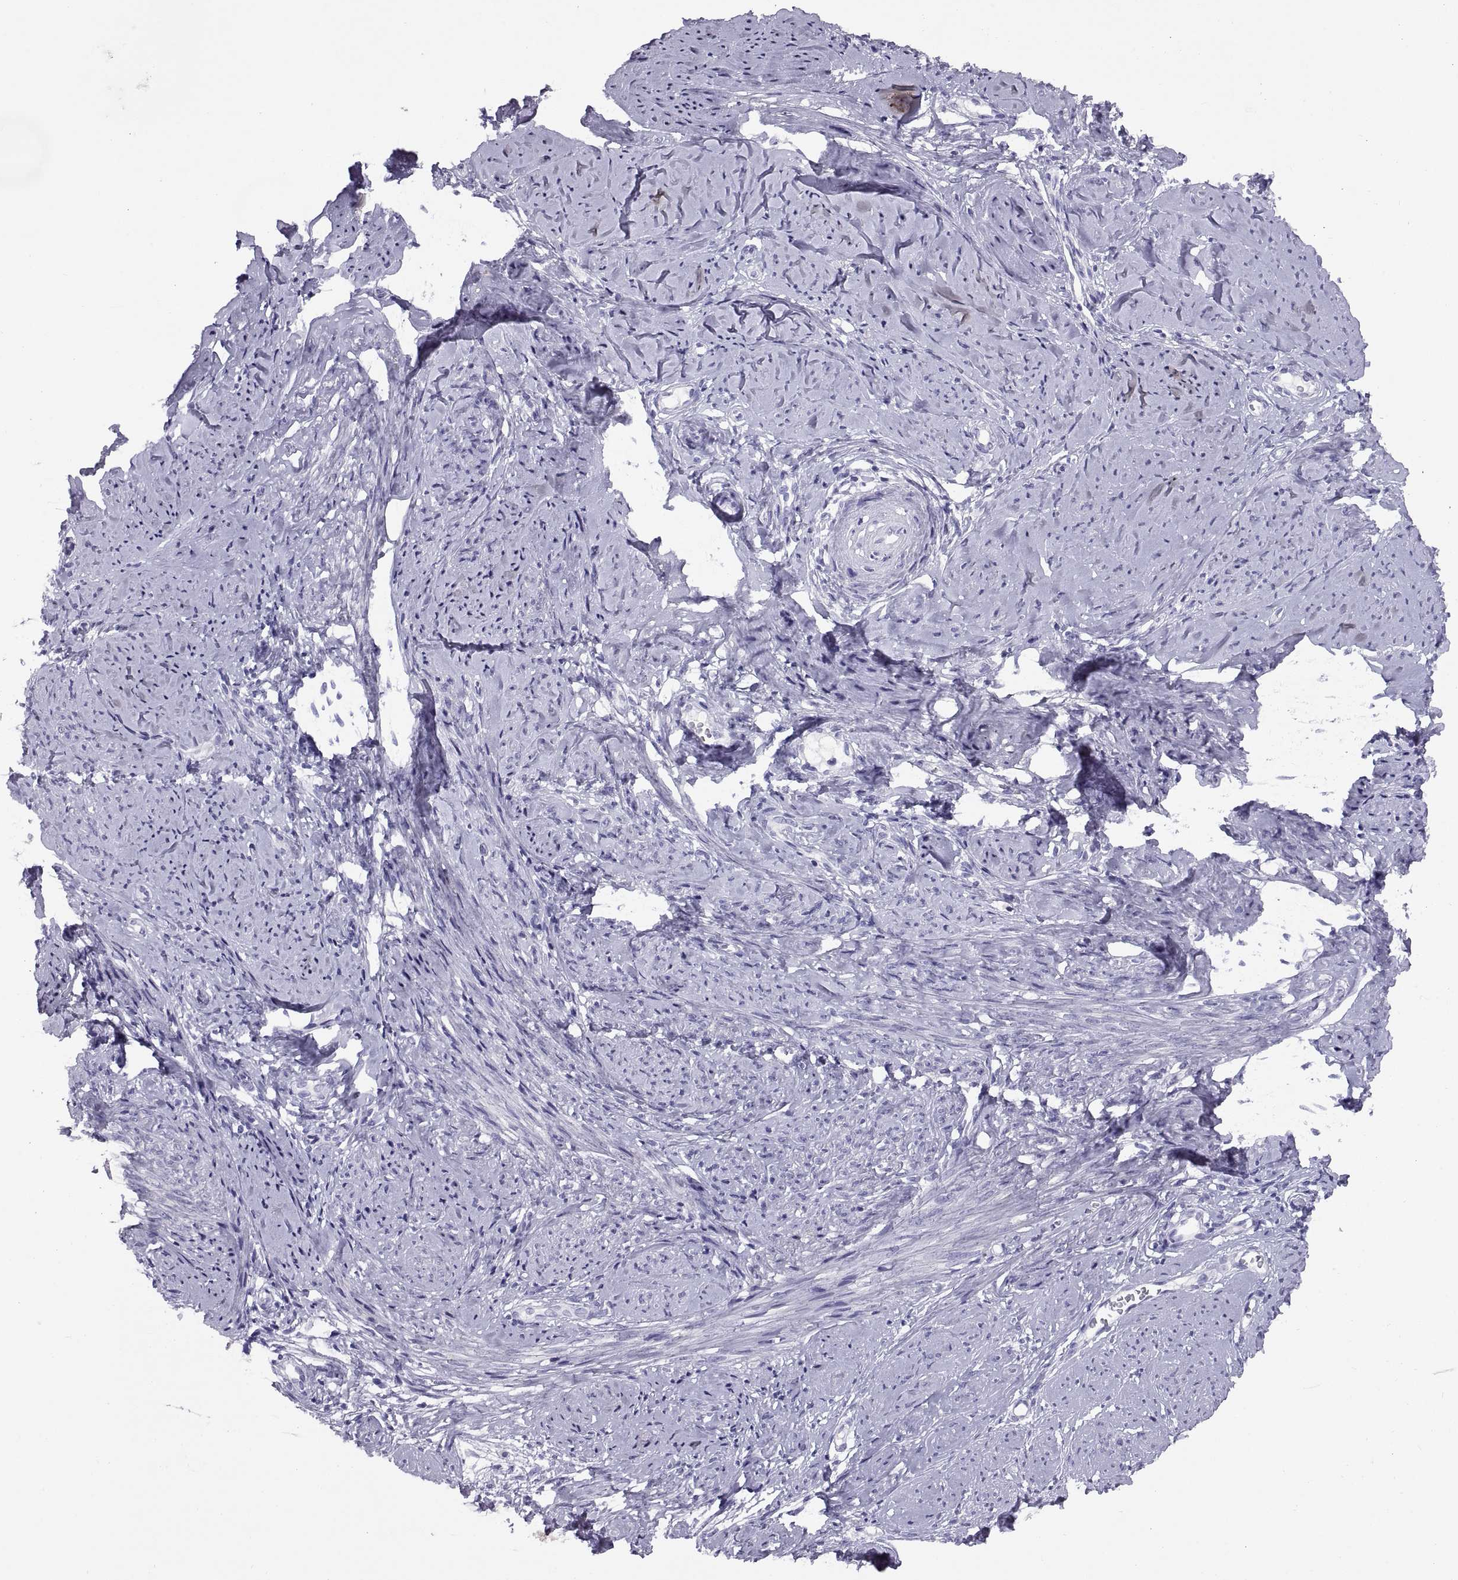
{"staining": {"intensity": "negative", "quantity": "none", "location": "none"}, "tissue": "smooth muscle", "cell_type": "Smooth muscle cells", "image_type": "normal", "snomed": [{"axis": "morphology", "description": "Normal tissue, NOS"}, {"axis": "topography", "description": "Smooth muscle"}], "caption": "This is an immunohistochemistry micrograph of benign smooth muscle. There is no staining in smooth muscle cells.", "gene": "RGS20", "patient": {"sex": "female", "age": 48}}